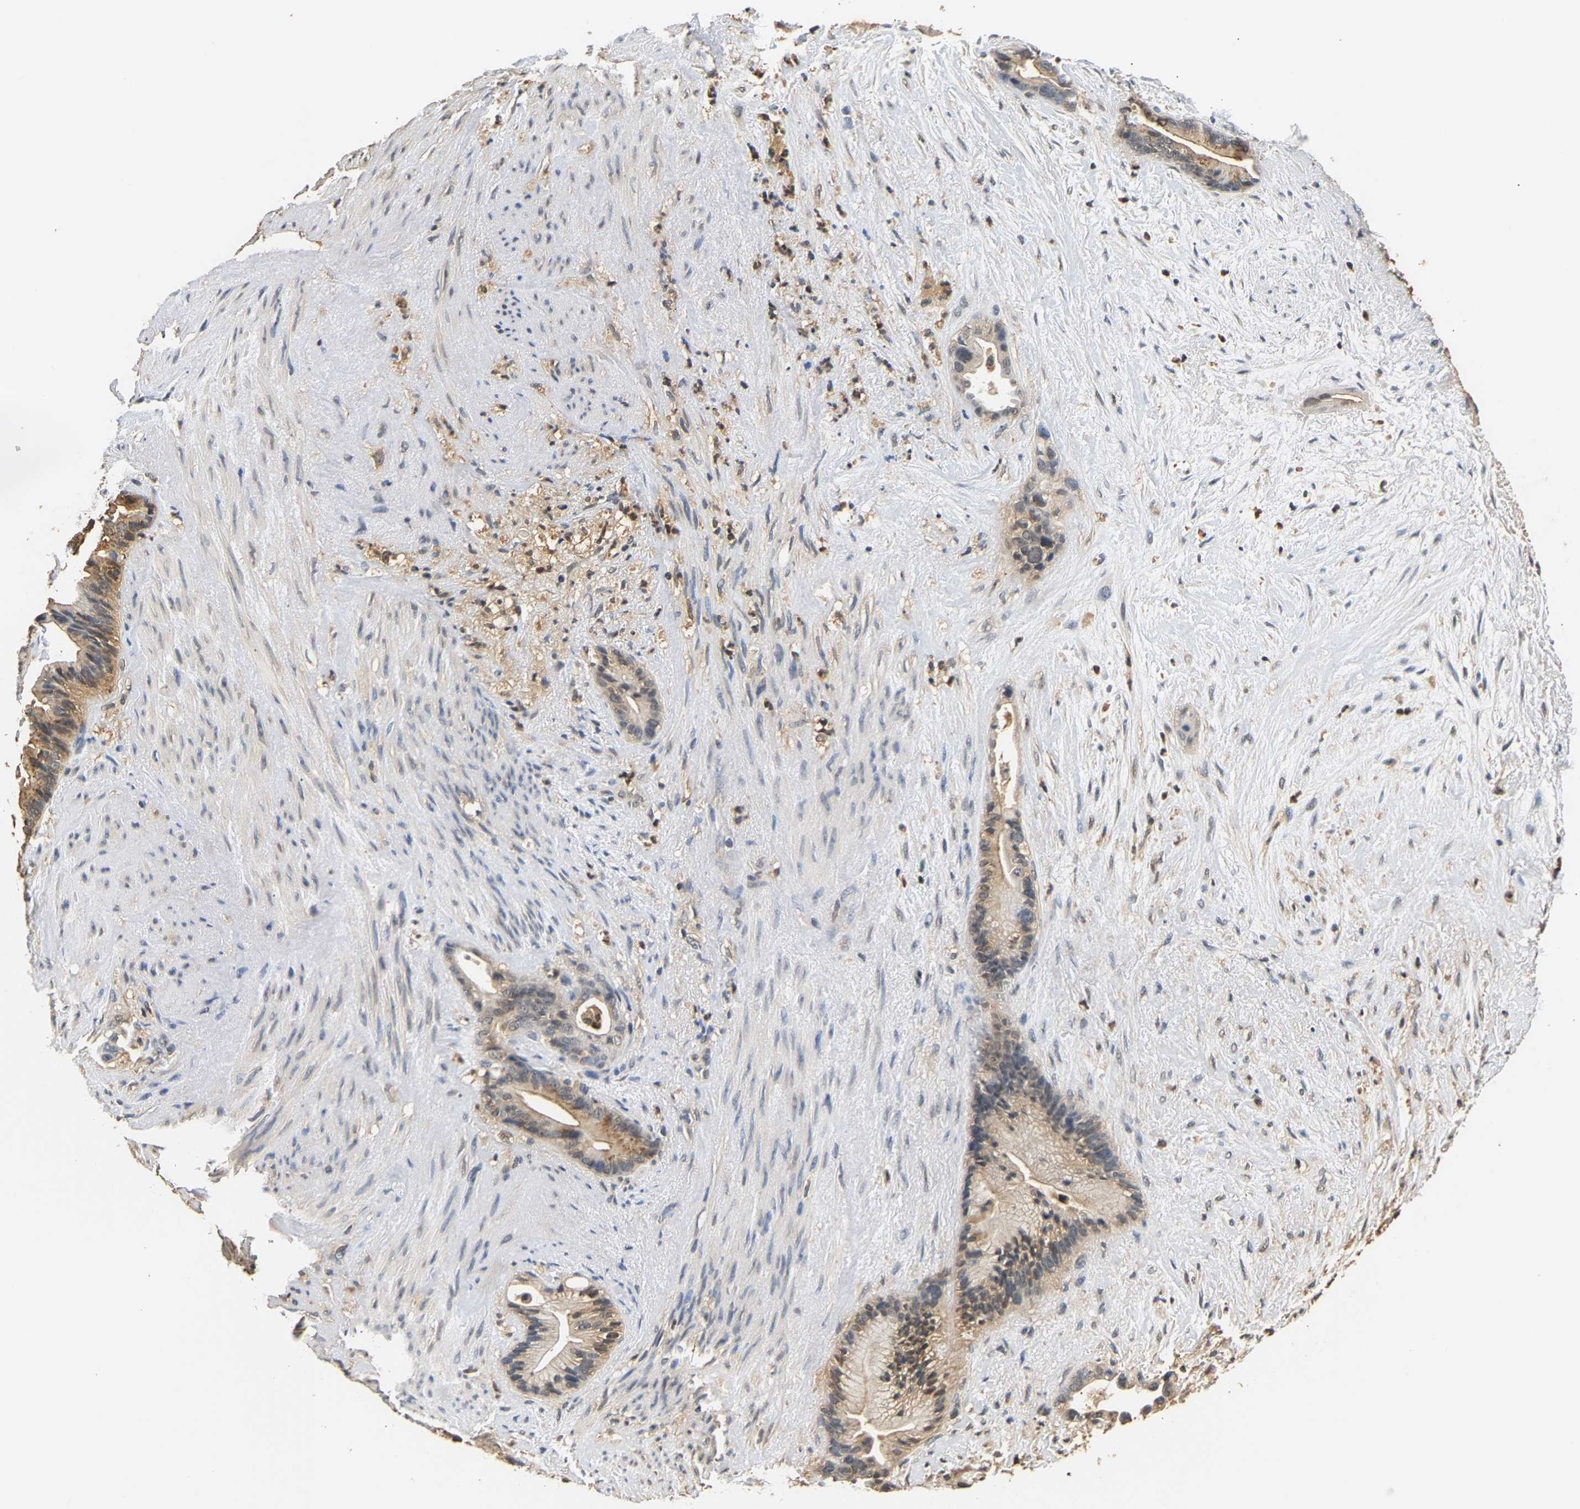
{"staining": {"intensity": "weak", "quantity": "<25%", "location": "cytoplasmic/membranous"}, "tissue": "liver cancer", "cell_type": "Tumor cells", "image_type": "cancer", "snomed": [{"axis": "morphology", "description": "Cholangiocarcinoma"}, {"axis": "topography", "description": "Liver"}], "caption": "This histopathology image is of liver cancer (cholangiocarcinoma) stained with immunohistochemistry (IHC) to label a protein in brown with the nuclei are counter-stained blue. There is no staining in tumor cells. (DAB immunohistochemistry (IHC) visualized using brightfield microscopy, high magnification).", "gene": "GPI", "patient": {"sex": "female", "age": 79}}